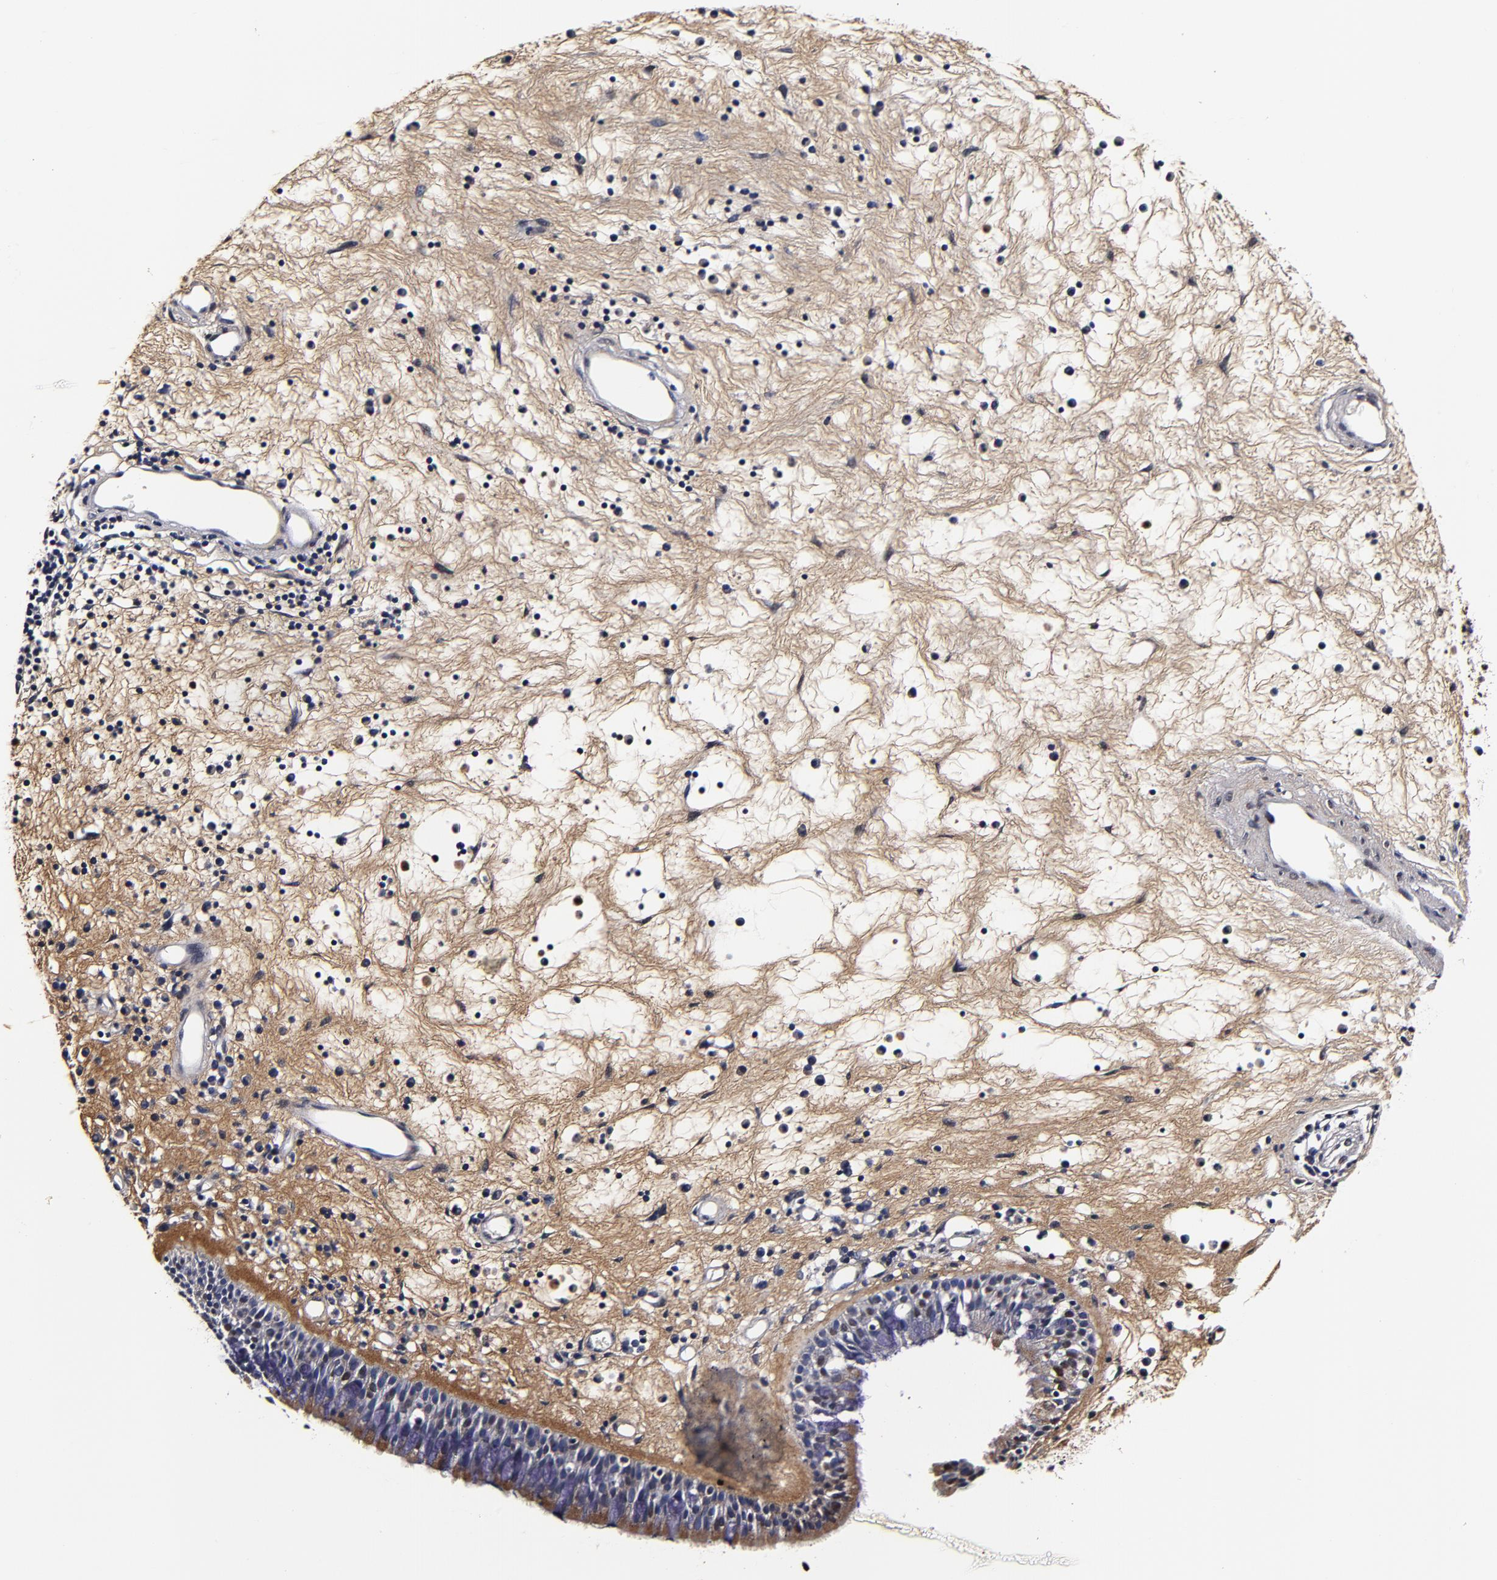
{"staining": {"intensity": "strong", "quantity": ">75%", "location": "cytoplasmic/membranous"}, "tissue": "nasopharynx", "cell_type": "Respiratory epithelial cells", "image_type": "normal", "snomed": [{"axis": "morphology", "description": "Normal tissue, NOS"}, {"axis": "morphology", "description": "Inflammation, NOS"}, {"axis": "topography", "description": "Nasopharynx"}], "caption": "Protein positivity by IHC demonstrates strong cytoplasmic/membranous expression in approximately >75% of respiratory epithelial cells in benign nasopharynx.", "gene": "MMP15", "patient": {"sex": "male", "age": 48}}